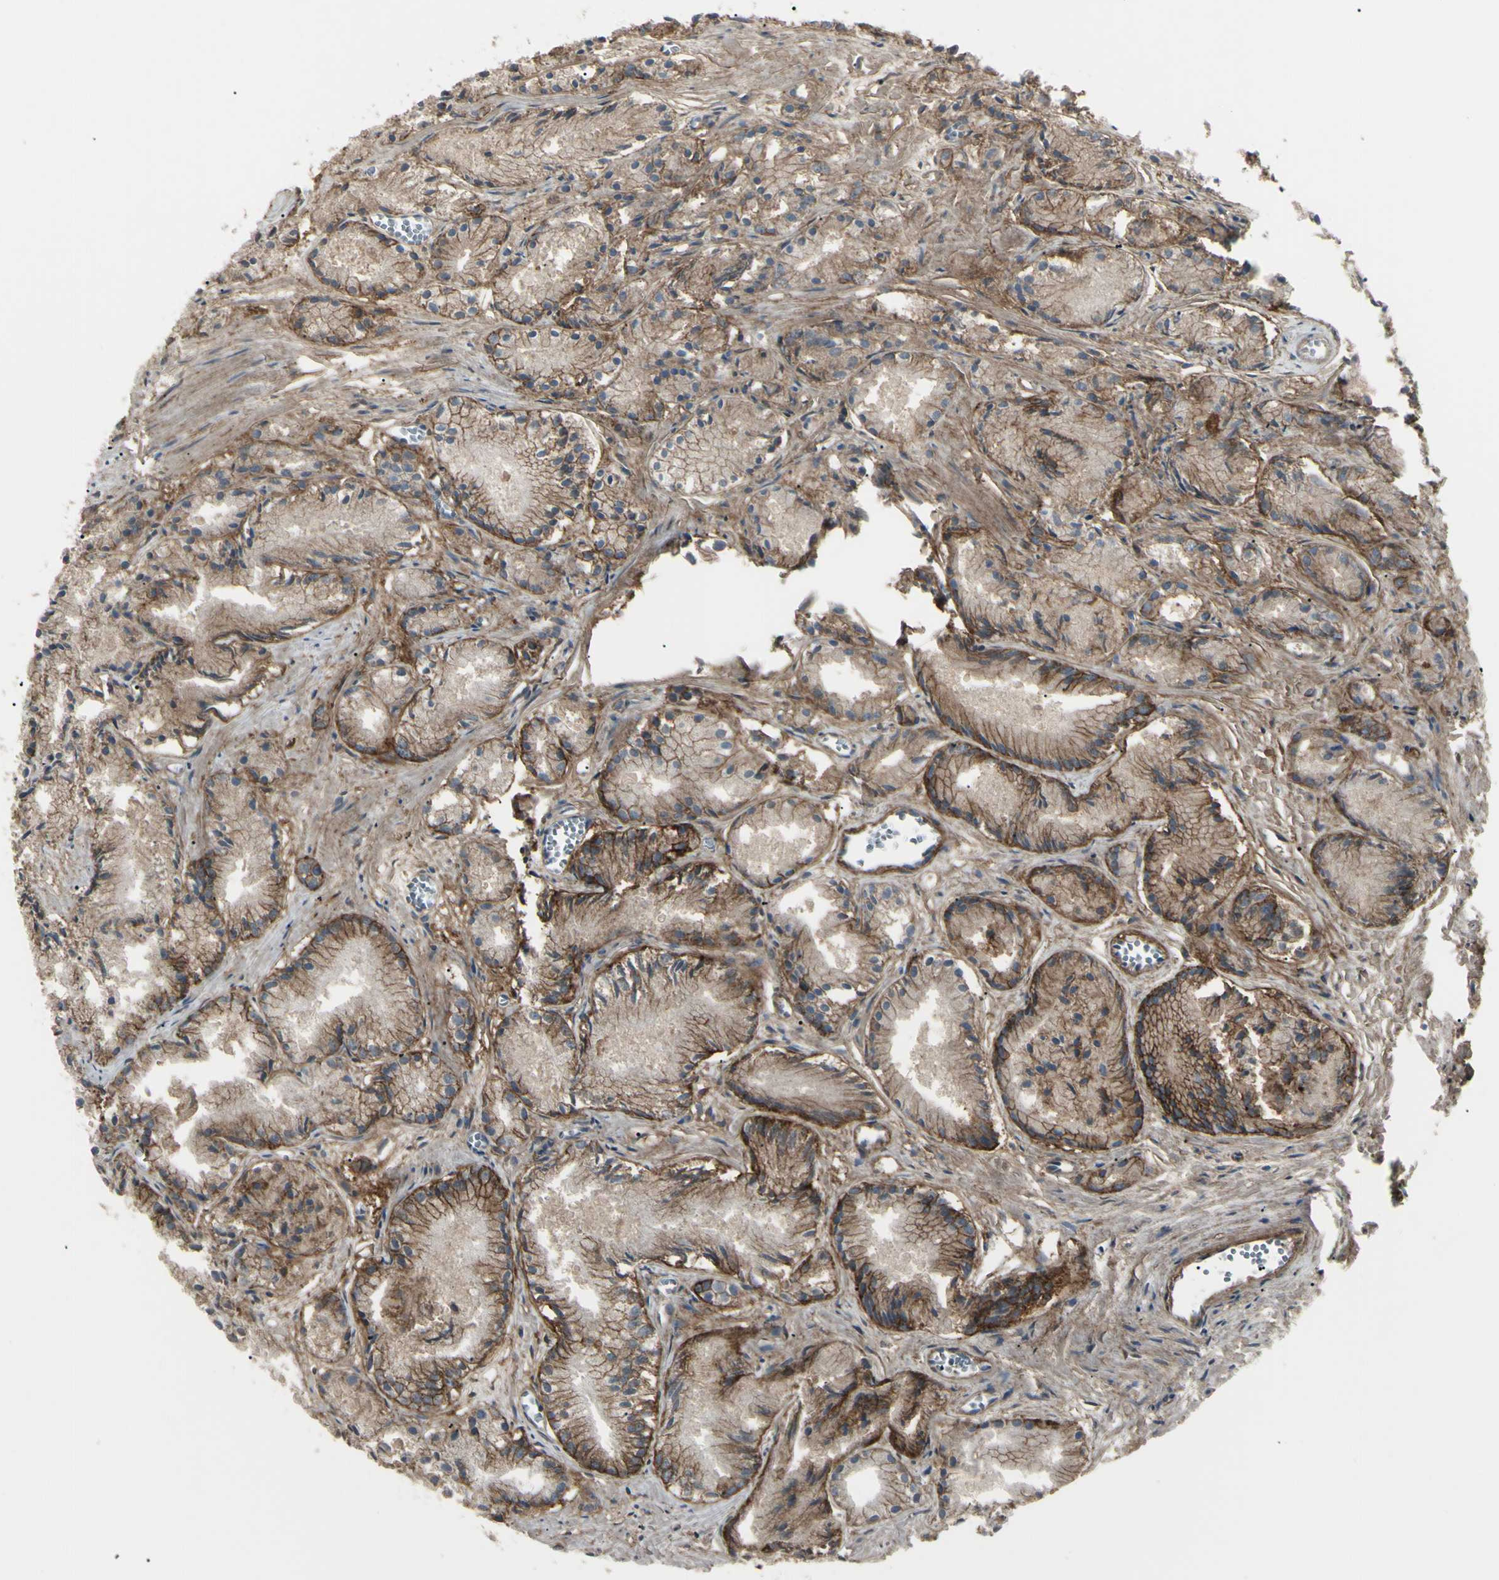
{"staining": {"intensity": "moderate", "quantity": "25%-75%", "location": "cytoplasmic/membranous"}, "tissue": "prostate cancer", "cell_type": "Tumor cells", "image_type": "cancer", "snomed": [{"axis": "morphology", "description": "Adenocarcinoma, Low grade"}, {"axis": "topography", "description": "Prostate"}], "caption": "A high-resolution micrograph shows immunohistochemistry (IHC) staining of prostate adenocarcinoma (low-grade), which demonstrates moderate cytoplasmic/membranous staining in about 25%-75% of tumor cells.", "gene": "CD276", "patient": {"sex": "male", "age": 72}}